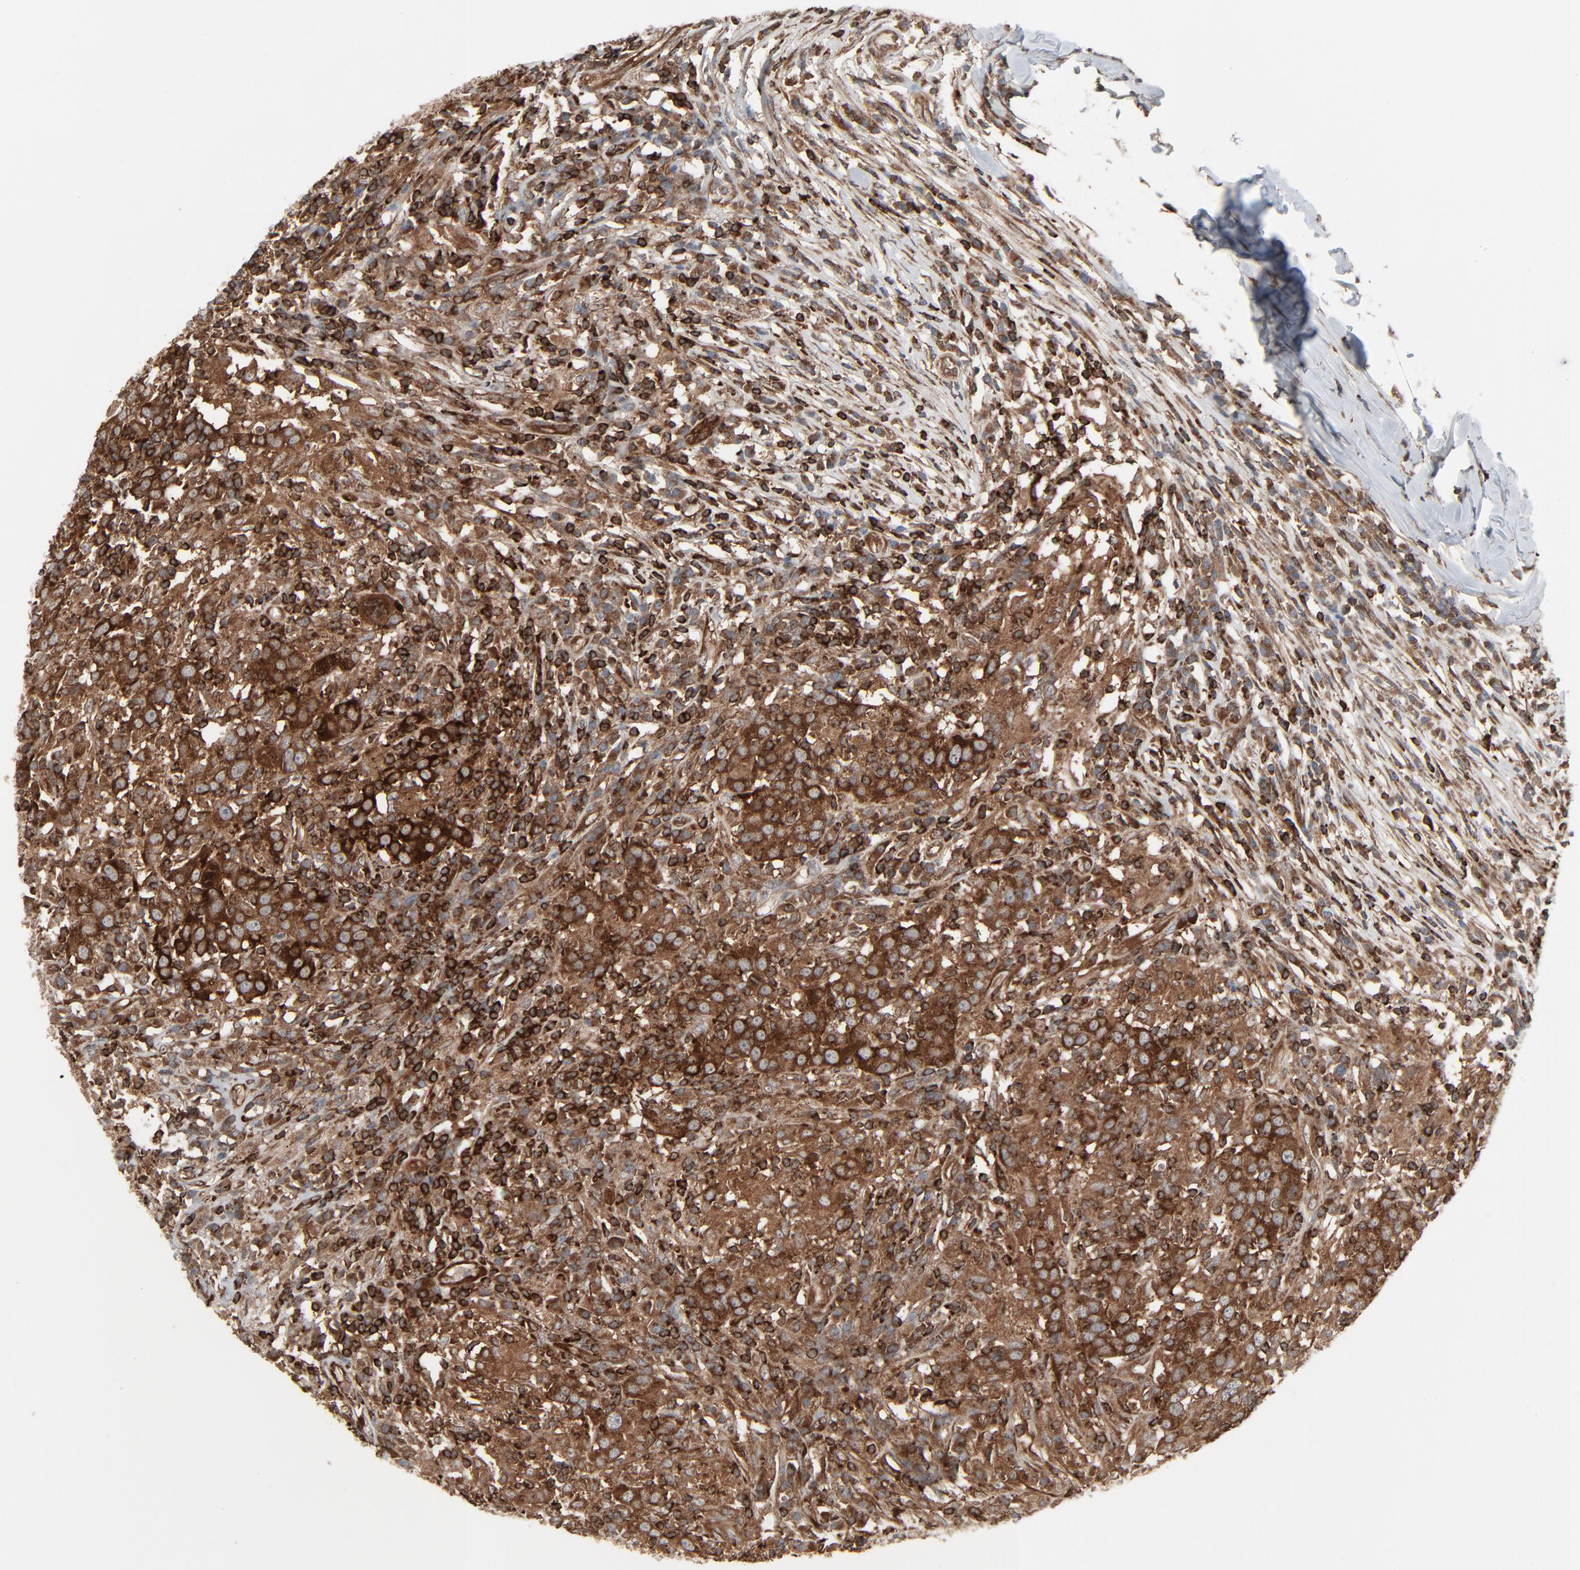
{"staining": {"intensity": "moderate", "quantity": ">75%", "location": "cytoplasmic/membranous"}, "tissue": "head and neck cancer", "cell_type": "Tumor cells", "image_type": "cancer", "snomed": [{"axis": "morphology", "description": "Adenocarcinoma, NOS"}, {"axis": "topography", "description": "Salivary gland"}, {"axis": "topography", "description": "Head-Neck"}], "caption": "Head and neck cancer stained for a protein displays moderate cytoplasmic/membranous positivity in tumor cells.", "gene": "OPTN", "patient": {"sex": "female", "age": 65}}